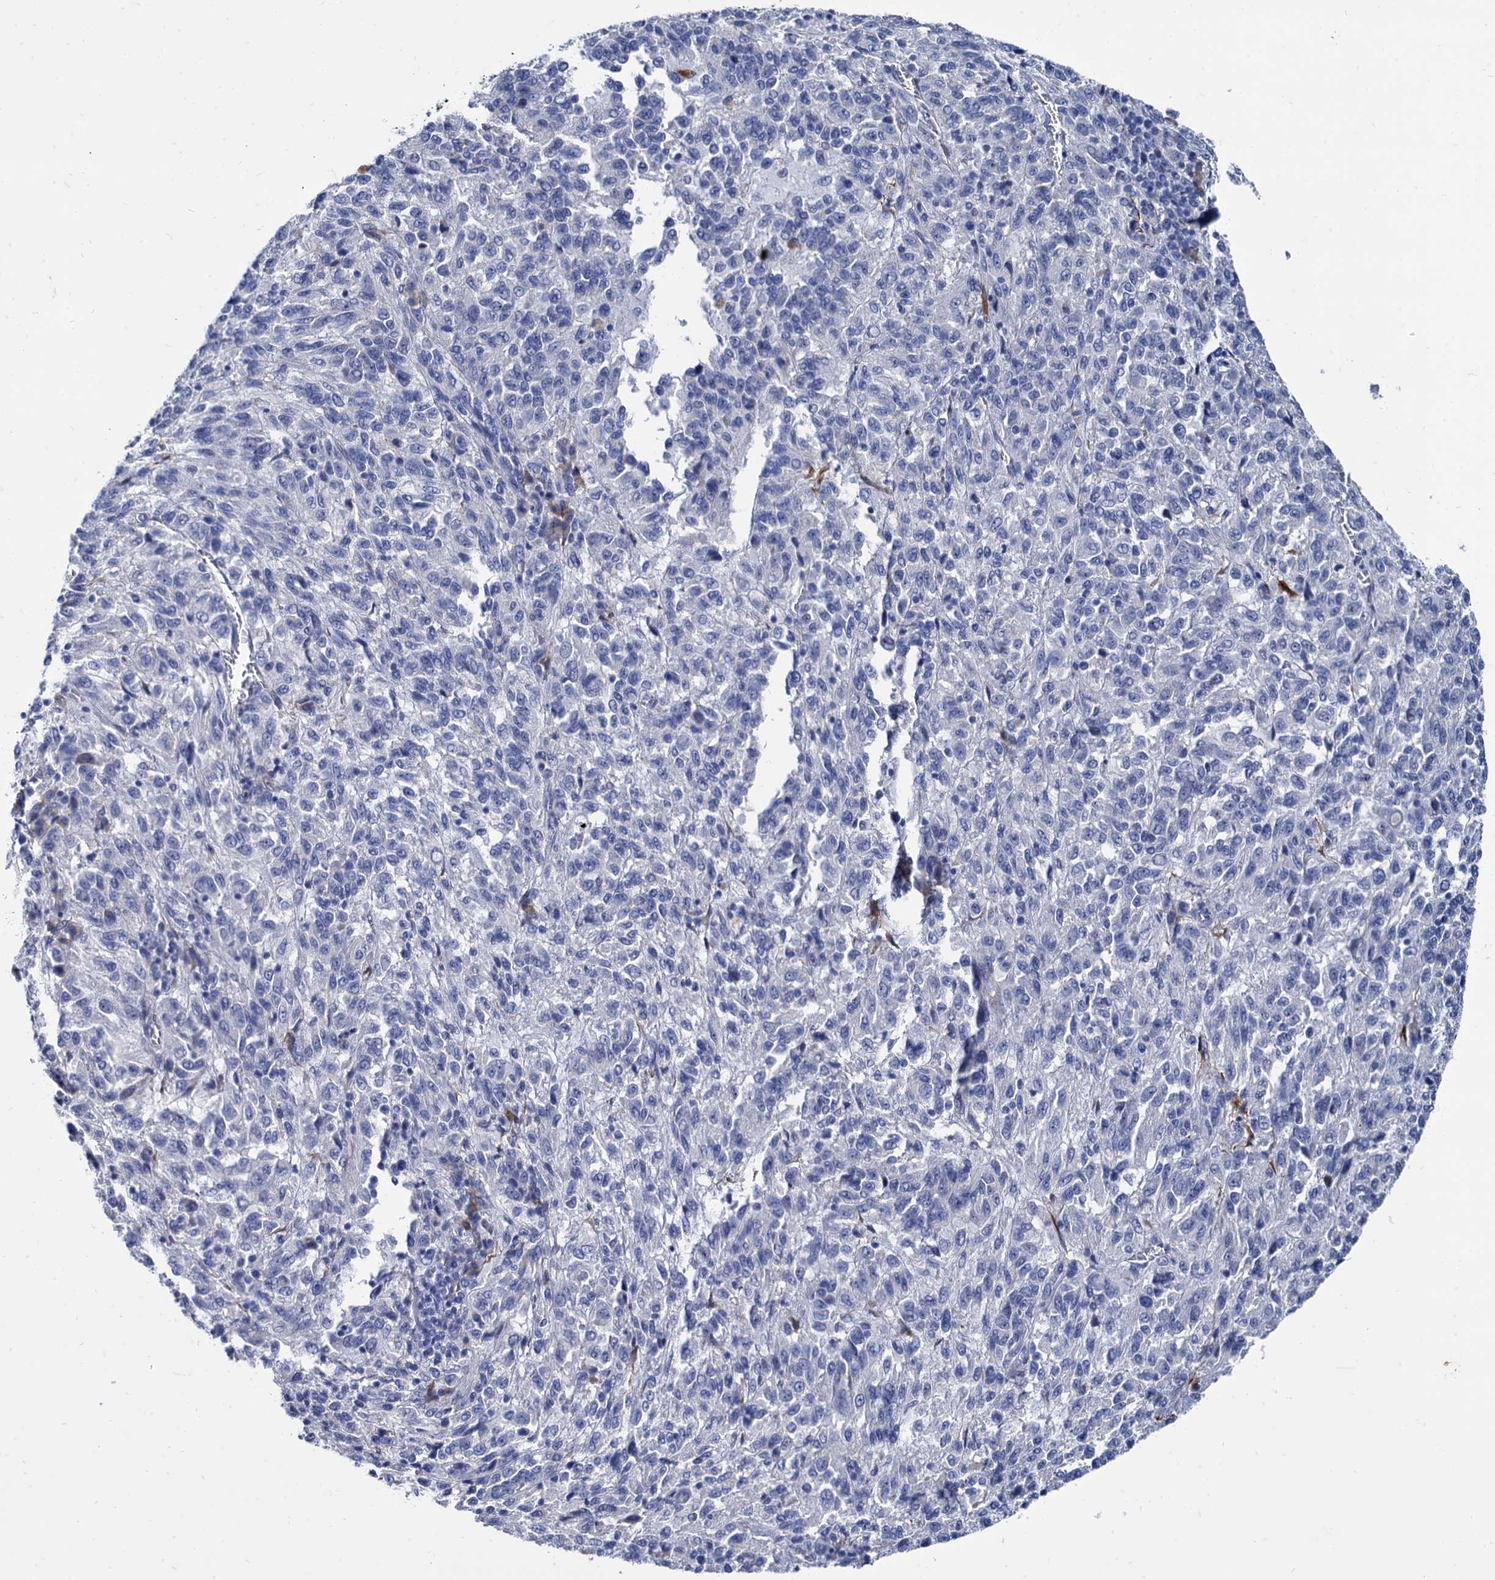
{"staining": {"intensity": "negative", "quantity": "none", "location": "none"}, "tissue": "melanoma", "cell_type": "Tumor cells", "image_type": "cancer", "snomed": [{"axis": "morphology", "description": "Malignant melanoma, Metastatic site"}, {"axis": "topography", "description": "Lung"}], "caption": "DAB (3,3'-diaminobenzidine) immunohistochemical staining of human malignant melanoma (metastatic site) shows no significant positivity in tumor cells.", "gene": "FOXR2", "patient": {"sex": "male", "age": 64}}